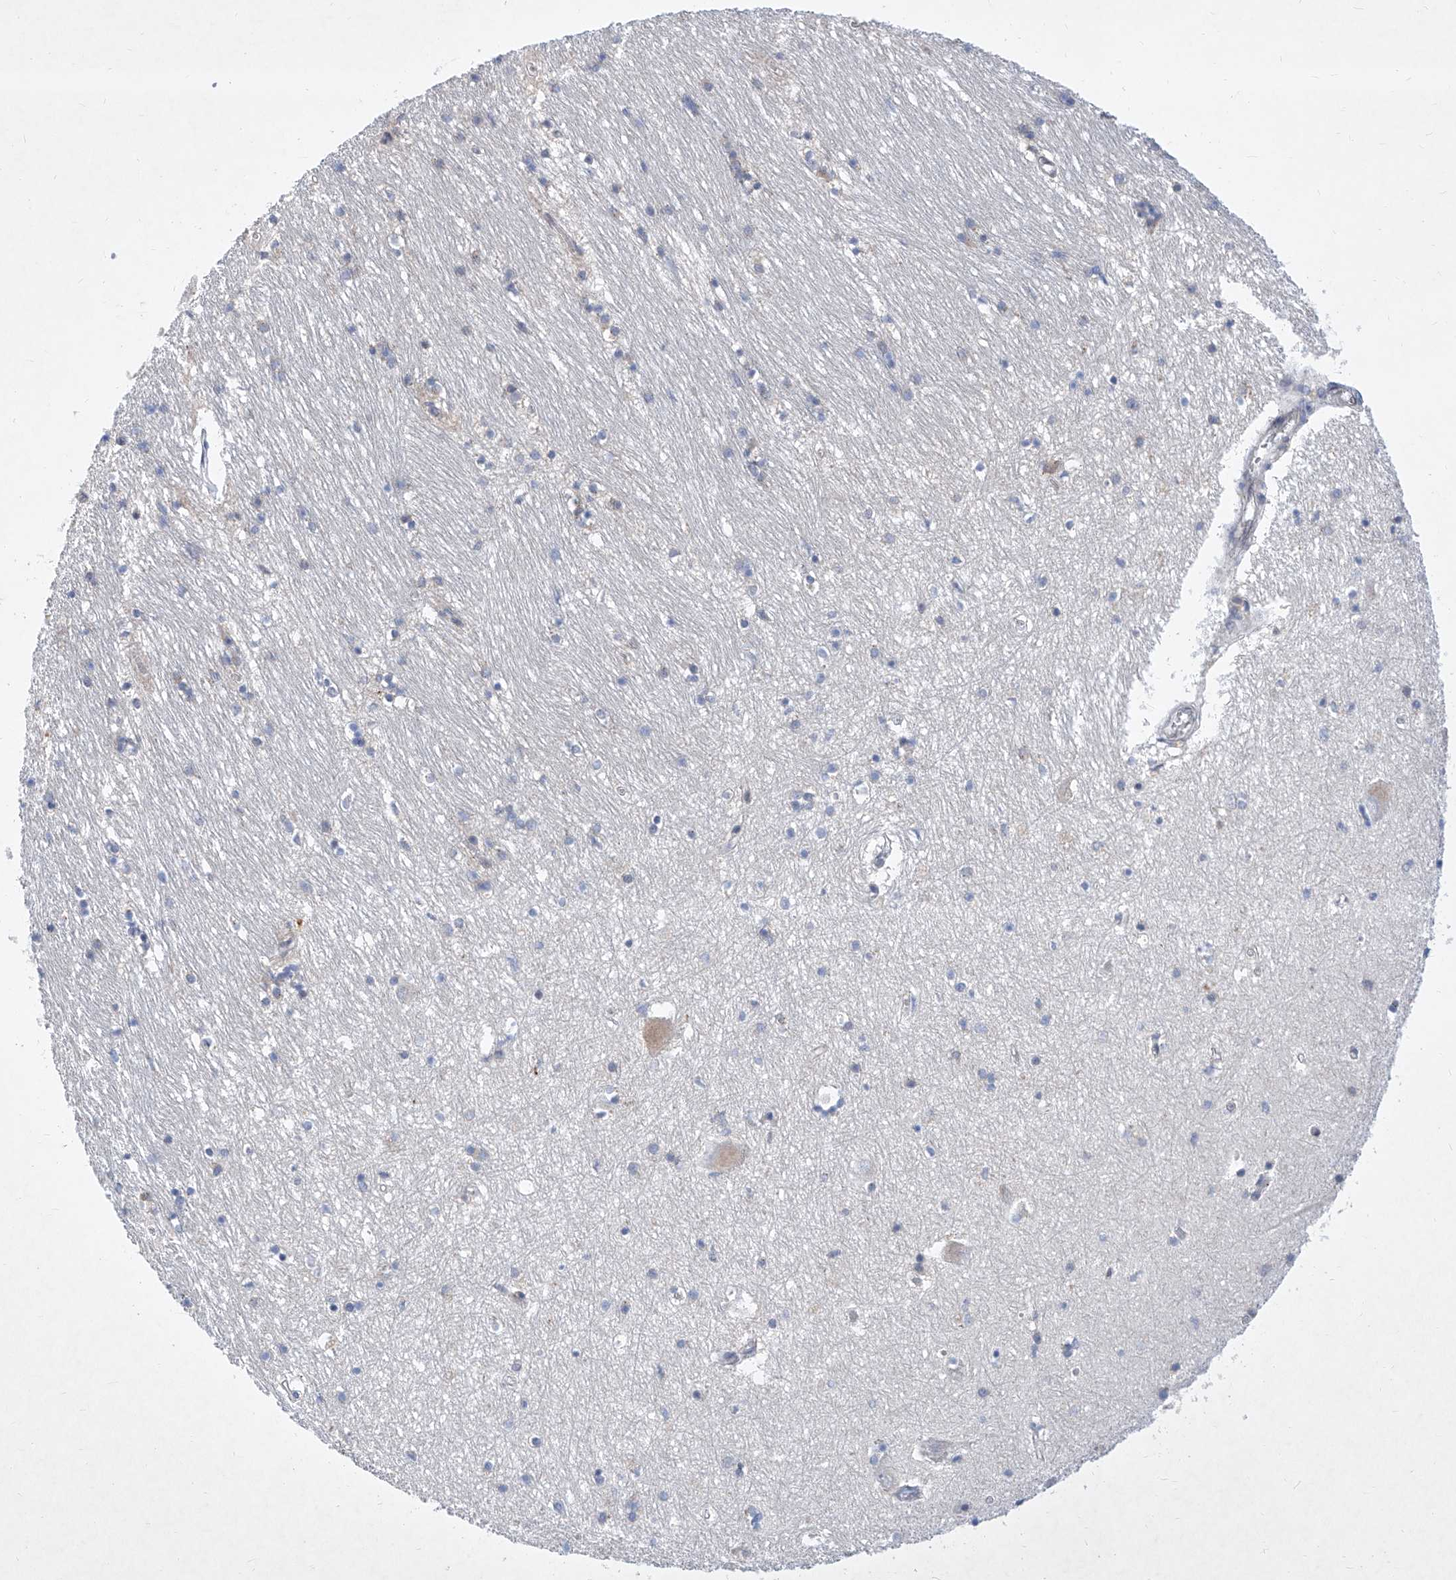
{"staining": {"intensity": "negative", "quantity": "none", "location": "none"}, "tissue": "hippocampus", "cell_type": "Glial cells", "image_type": "normal", "snomed": [{"axis": "morphology", "description": "Normal tissue, NOS"}, {"axis": "topography", "description": "Hippocampus"}], "caption": "High power microscopy micrograph of an IHC image of normal hippocampus, revealing no significant positivity in glial cells.", "gene": "MX2", "patient": {"sex": "male", "age": 70}}